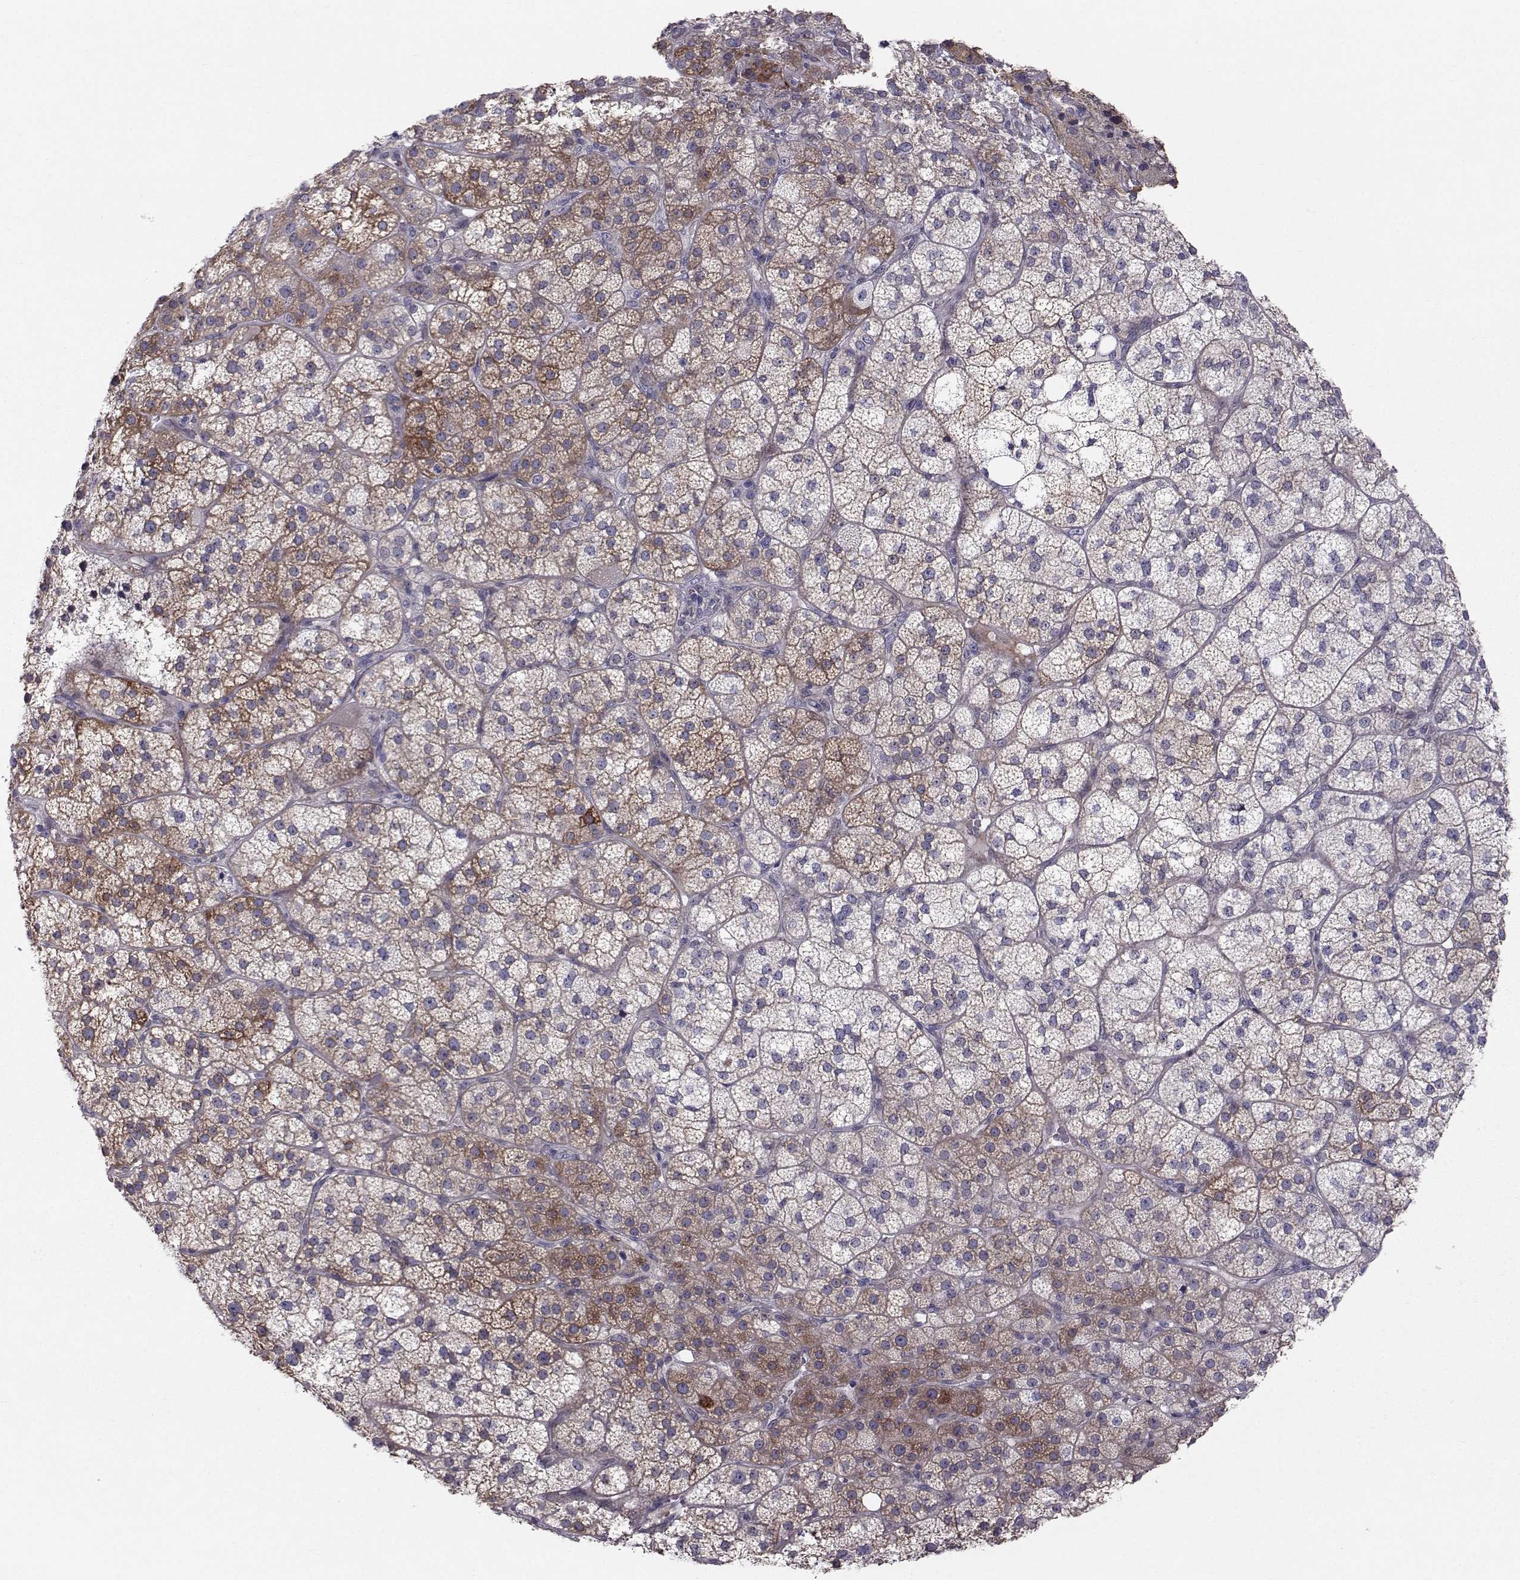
{"staining": {"intensity": "moderate", "quantity": "<25%", "location": "cytoplasmic/membranous"}, "tissue": "adrenal gland", "cell_type": "Glandular cells", "image_type": "normal", "snomed": [{"axis": "morphology", "description": "Normal tissue, NOS"}, {"axis": "topography", "description": "Adrenal gland"}], "caption": "Benign adrenal gland displays moderate cytoplasmic/membranous staining in about <25% of glandular cells, visualized by immunohistochemistry.", "gene": "HSP90AB1", "patient": {"sex": "female", "age": 60}}